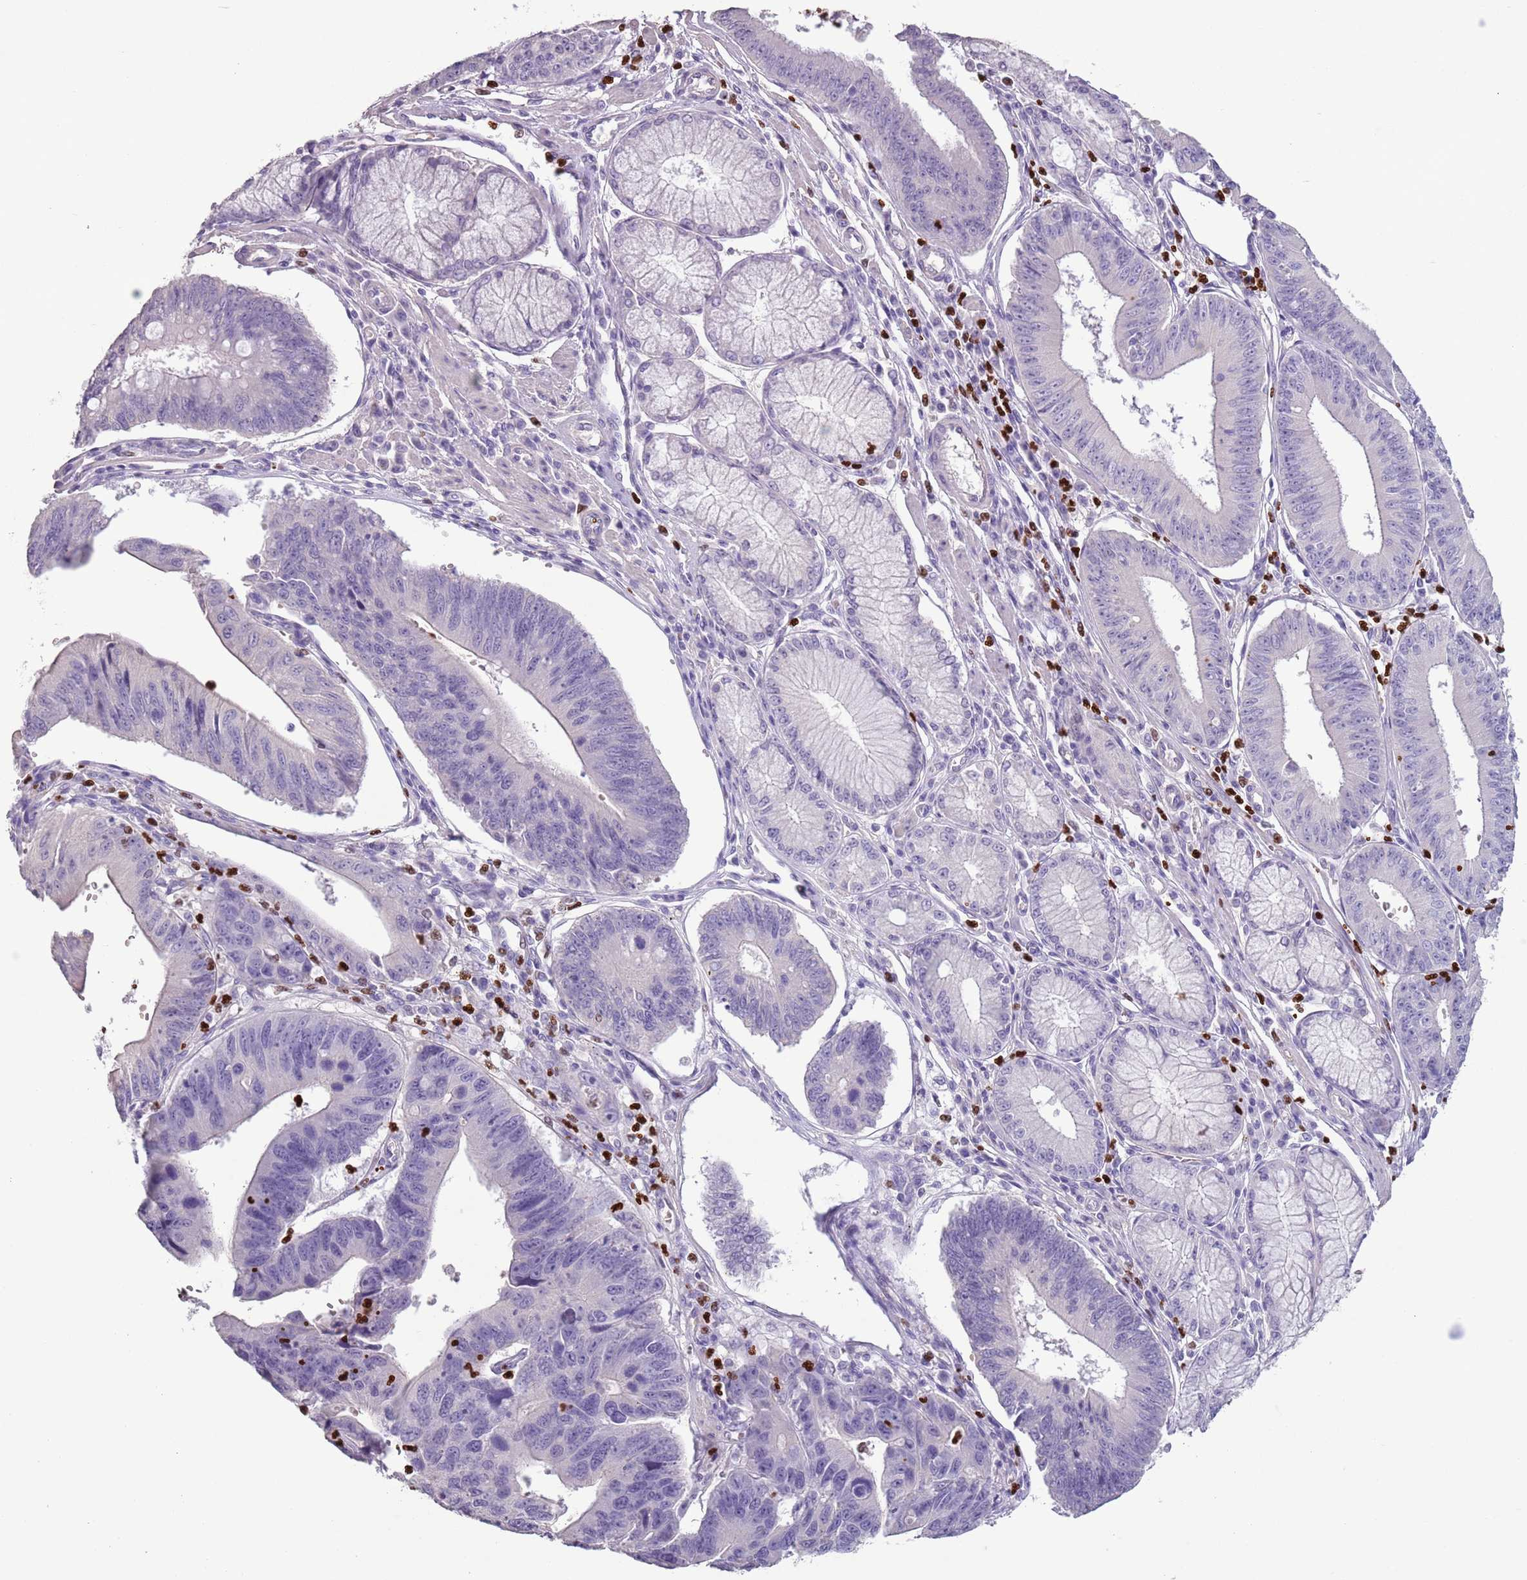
{"staining": {"intensity": "negative", "quantity": "none", "location": "none"}, "tissue": "stomach cancer", "cell_type": "Tumor cells", "image_type": "cancer", "snomed": [{"axis": "morphology", "description": "Adenocarcinoma, NOS"}, {"axis": "topography", "description": "Stomach"}], "caption": "A photomicrograph of human adenocarcinoma (stomach) is negative for staining in tumor cells.", "gene": "CELF6", "patient": {"sex": "male", "age": 59}}